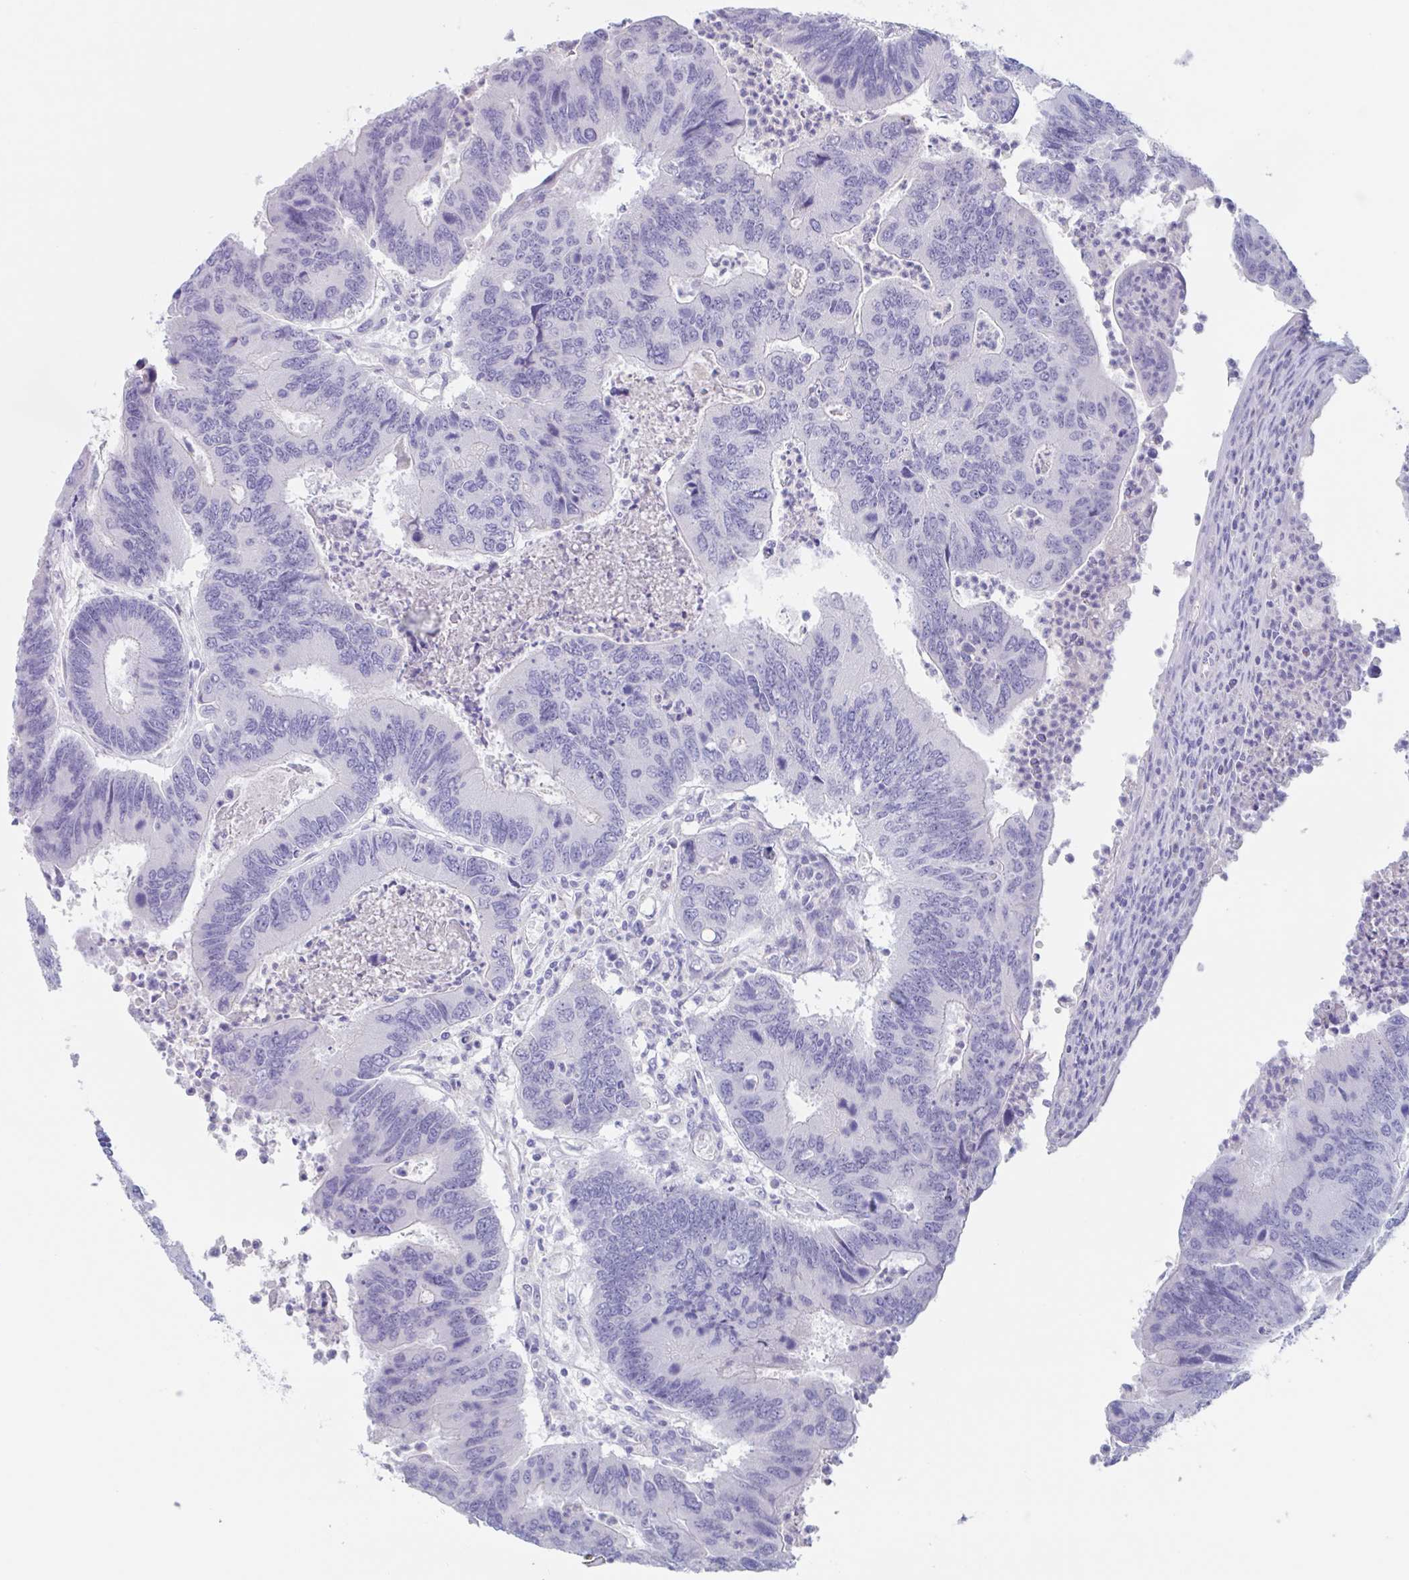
{"staining": {"intensity": "negative", "quantity": "none", "location": "none"}, "tissue": "colorectal cancer", "cell_type": "Tumor cells", "image_type": "cancer", "snomed": [{"axis": "morphology", "description": "Adenocarcinoma, NOS"}, {"axis": "topography", "description": "Colon"}], "caption": "Immunohistochemical staining of human colorectal cancer exhibits no significant staining in tumor cells.", "gene": "NOXRED1", "patient": {"sex": "female", "age": 67}}